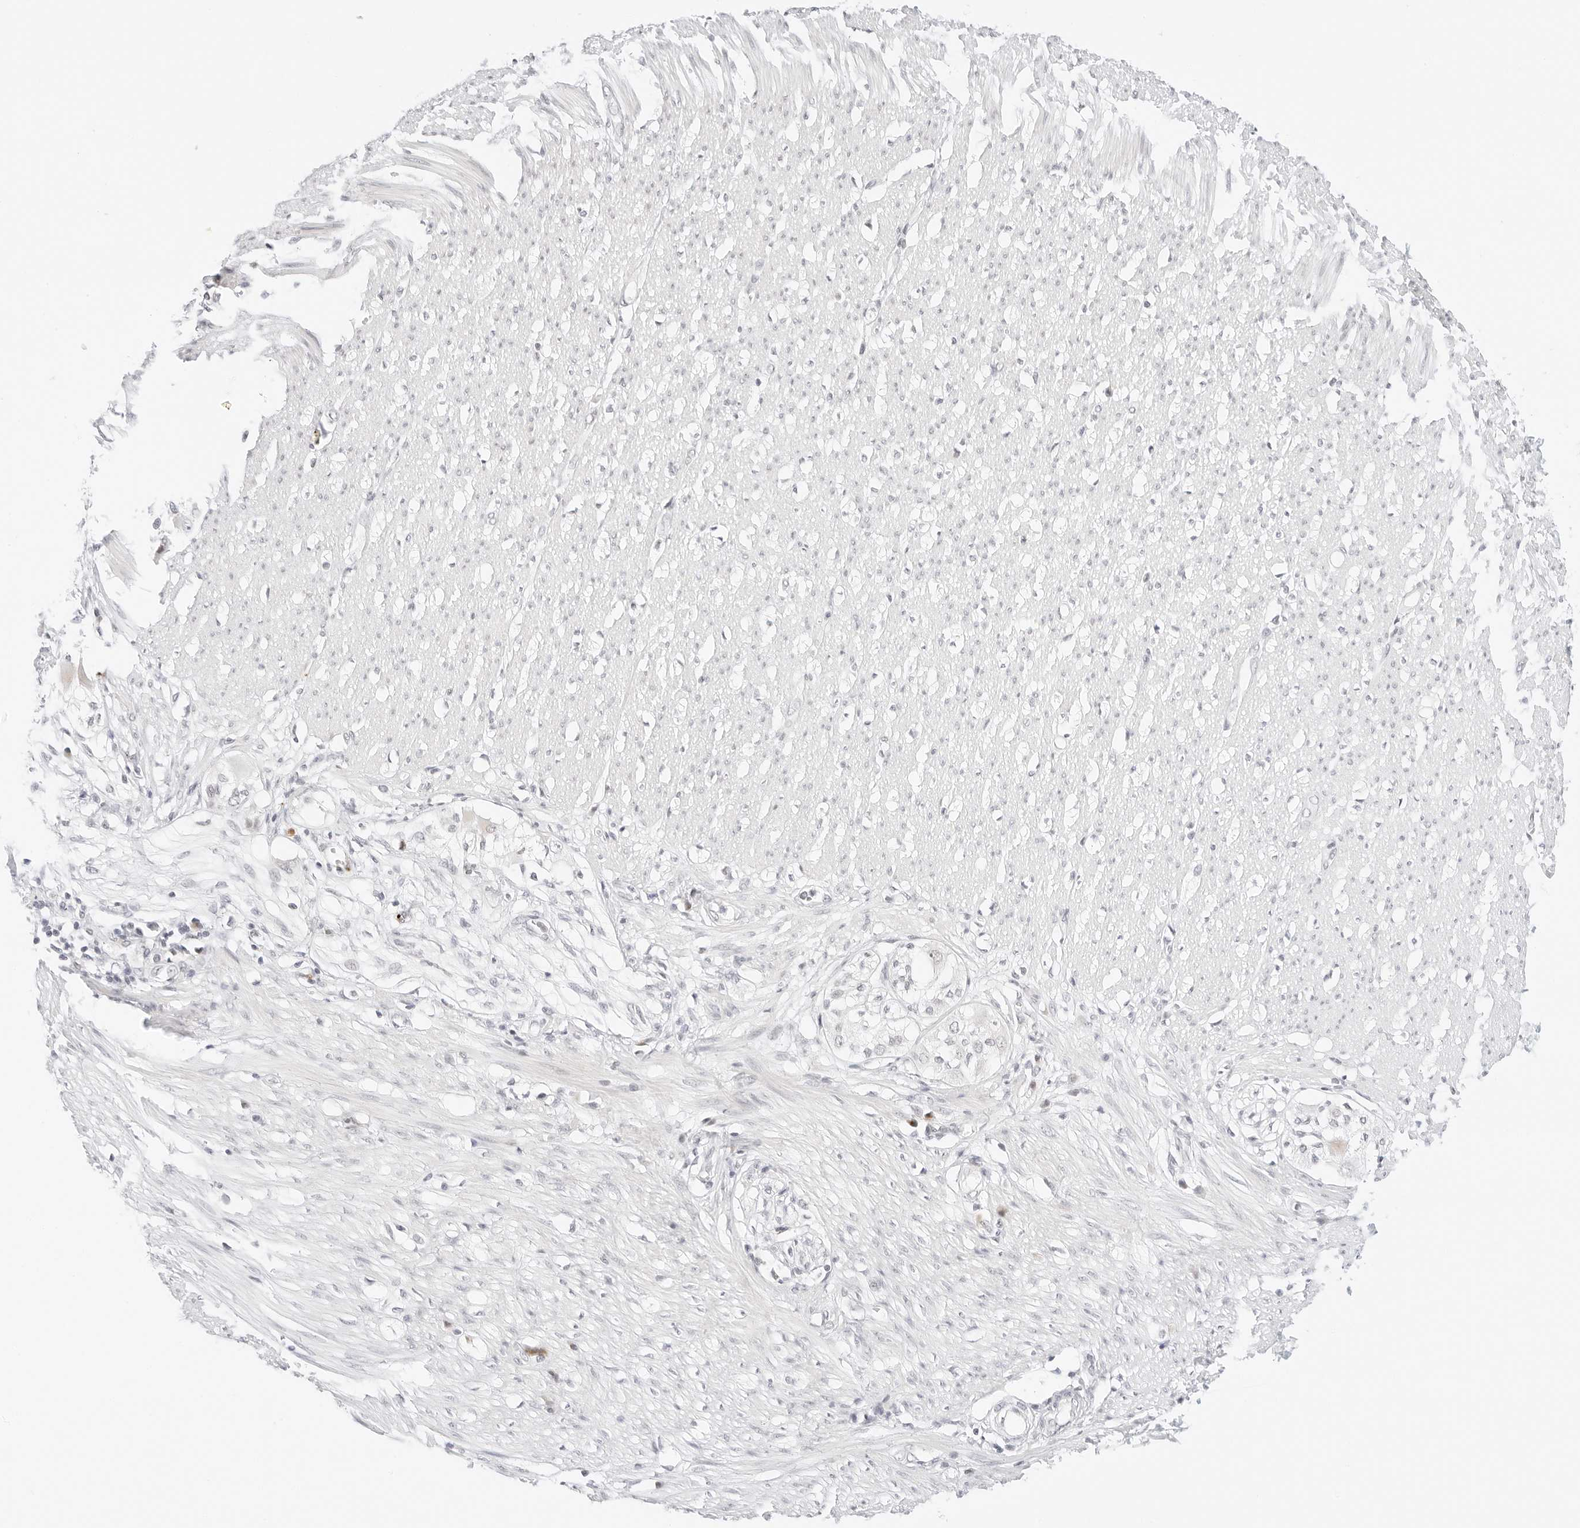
{"staining": {"intensity": "negative", "quantity": "none", "location": "none"}, "tissue": "smooth muscle", "cell_type": "Smooth muscle cells", "image_type": "normal", "snomed": [{"axis": "morphology", "description": "Normal tissue, NOS"}, {"axis": "morphology", "description": "Adenocarcinoma, NOS"}, {"axis": "topography", "description": "Colon"}, {"axis": "topography", "description": "Peripheral nerve tissue"}], "caption": "Normal smooth muscle was stained to show a protein in brown. There is no significant positivity in smooth muscle cells. The staining was performed using DAB to visualize the protein expression in brown, while the nuclei were stained in blue with hematoxylin (Magnification: 20x).", "gene": "POLR3C", "patient": {"sex": "male", "age": 14}}